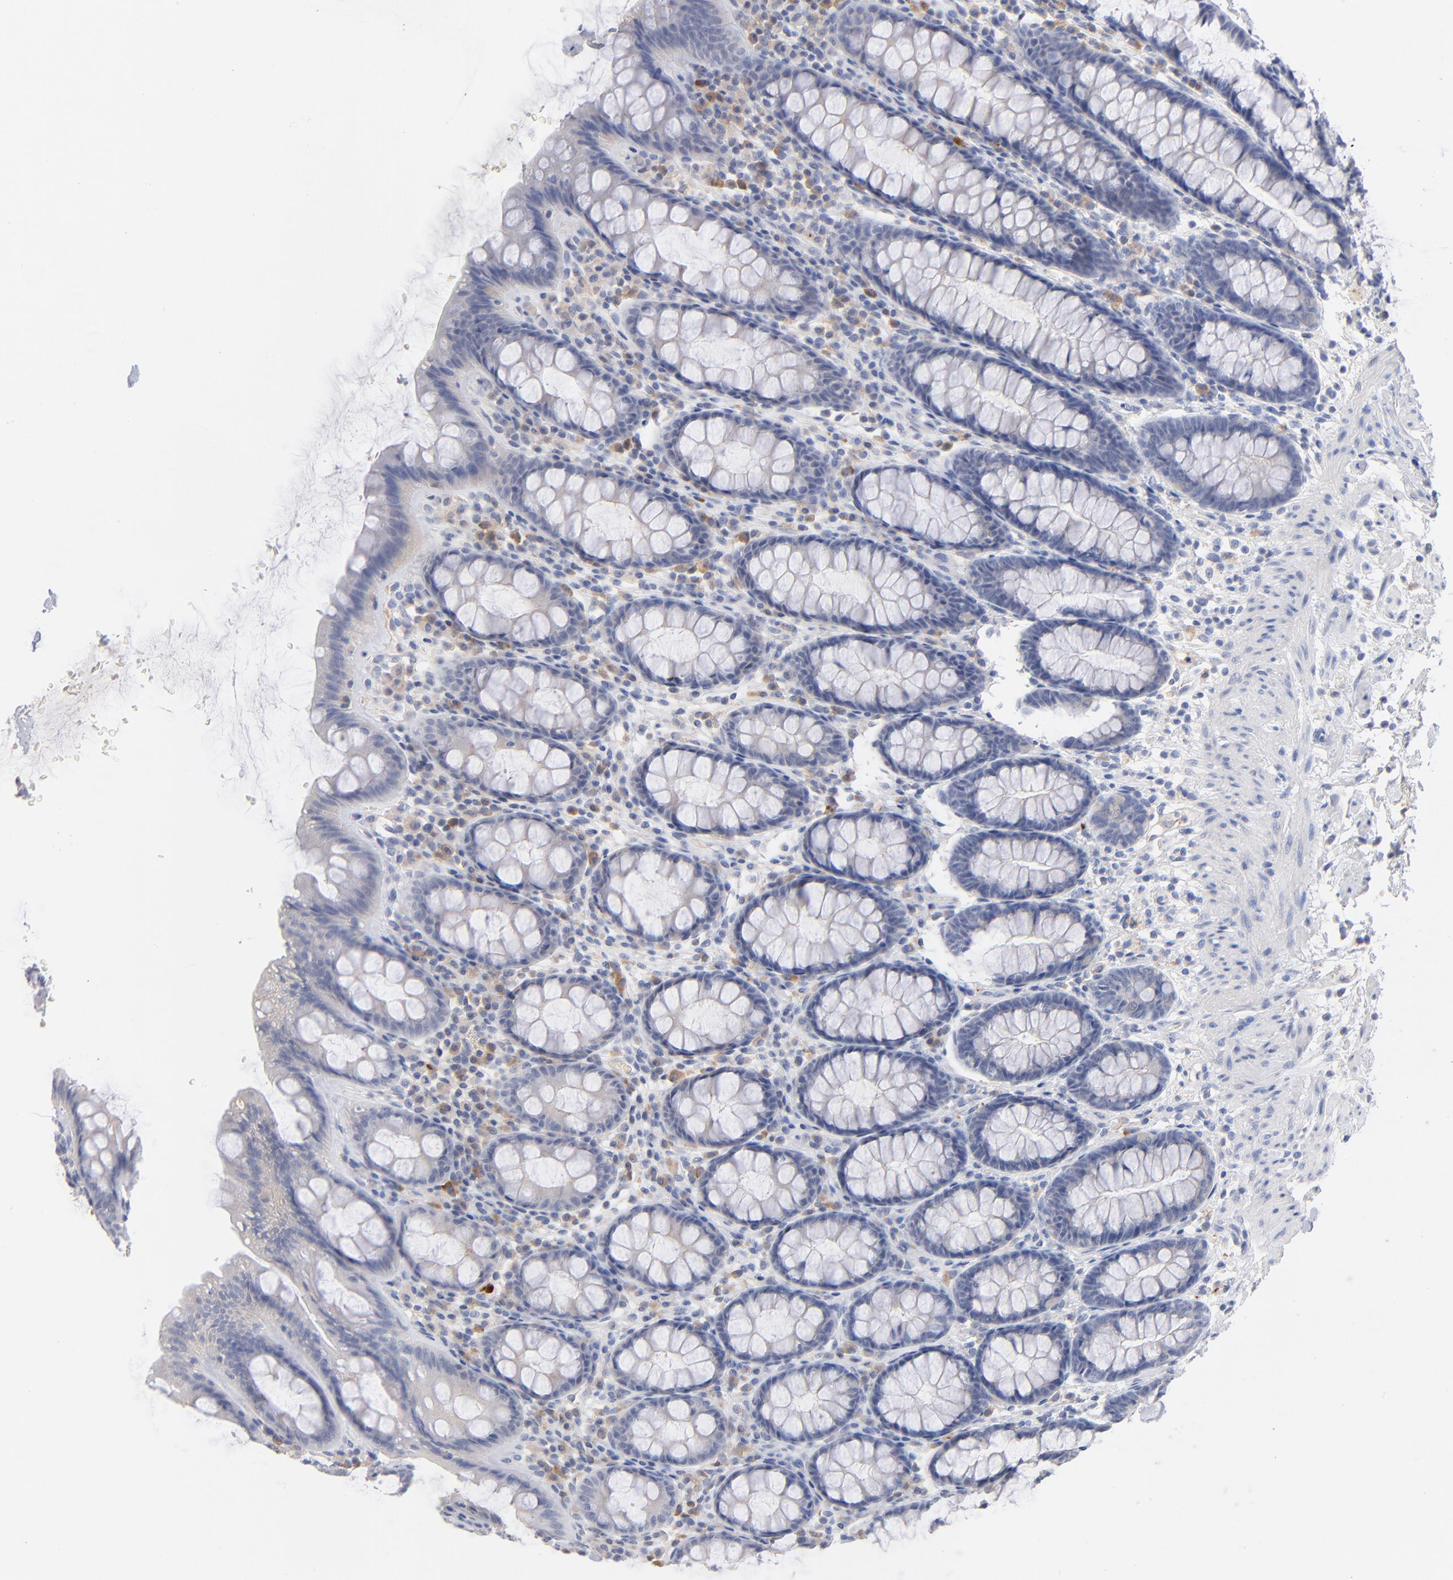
{"staining": {"intensity": "negative", "quantity": "none", "location": "none"}, "tissue": "rectum", "cell_type": "Glandular cells", "image_type": "normal", "snomed": [{"axis": "morphology", "description": "Normal tissue, NOS"}, {"axis": "topography", "description": "Rectum"}], "caption": "An image of human rectum is negative for staining in glandular cells. (Immunohistochemistry, brightfield microscopy, high magnification).", "gene": "F12", "patient": {"sex": "male", "age": 92}}